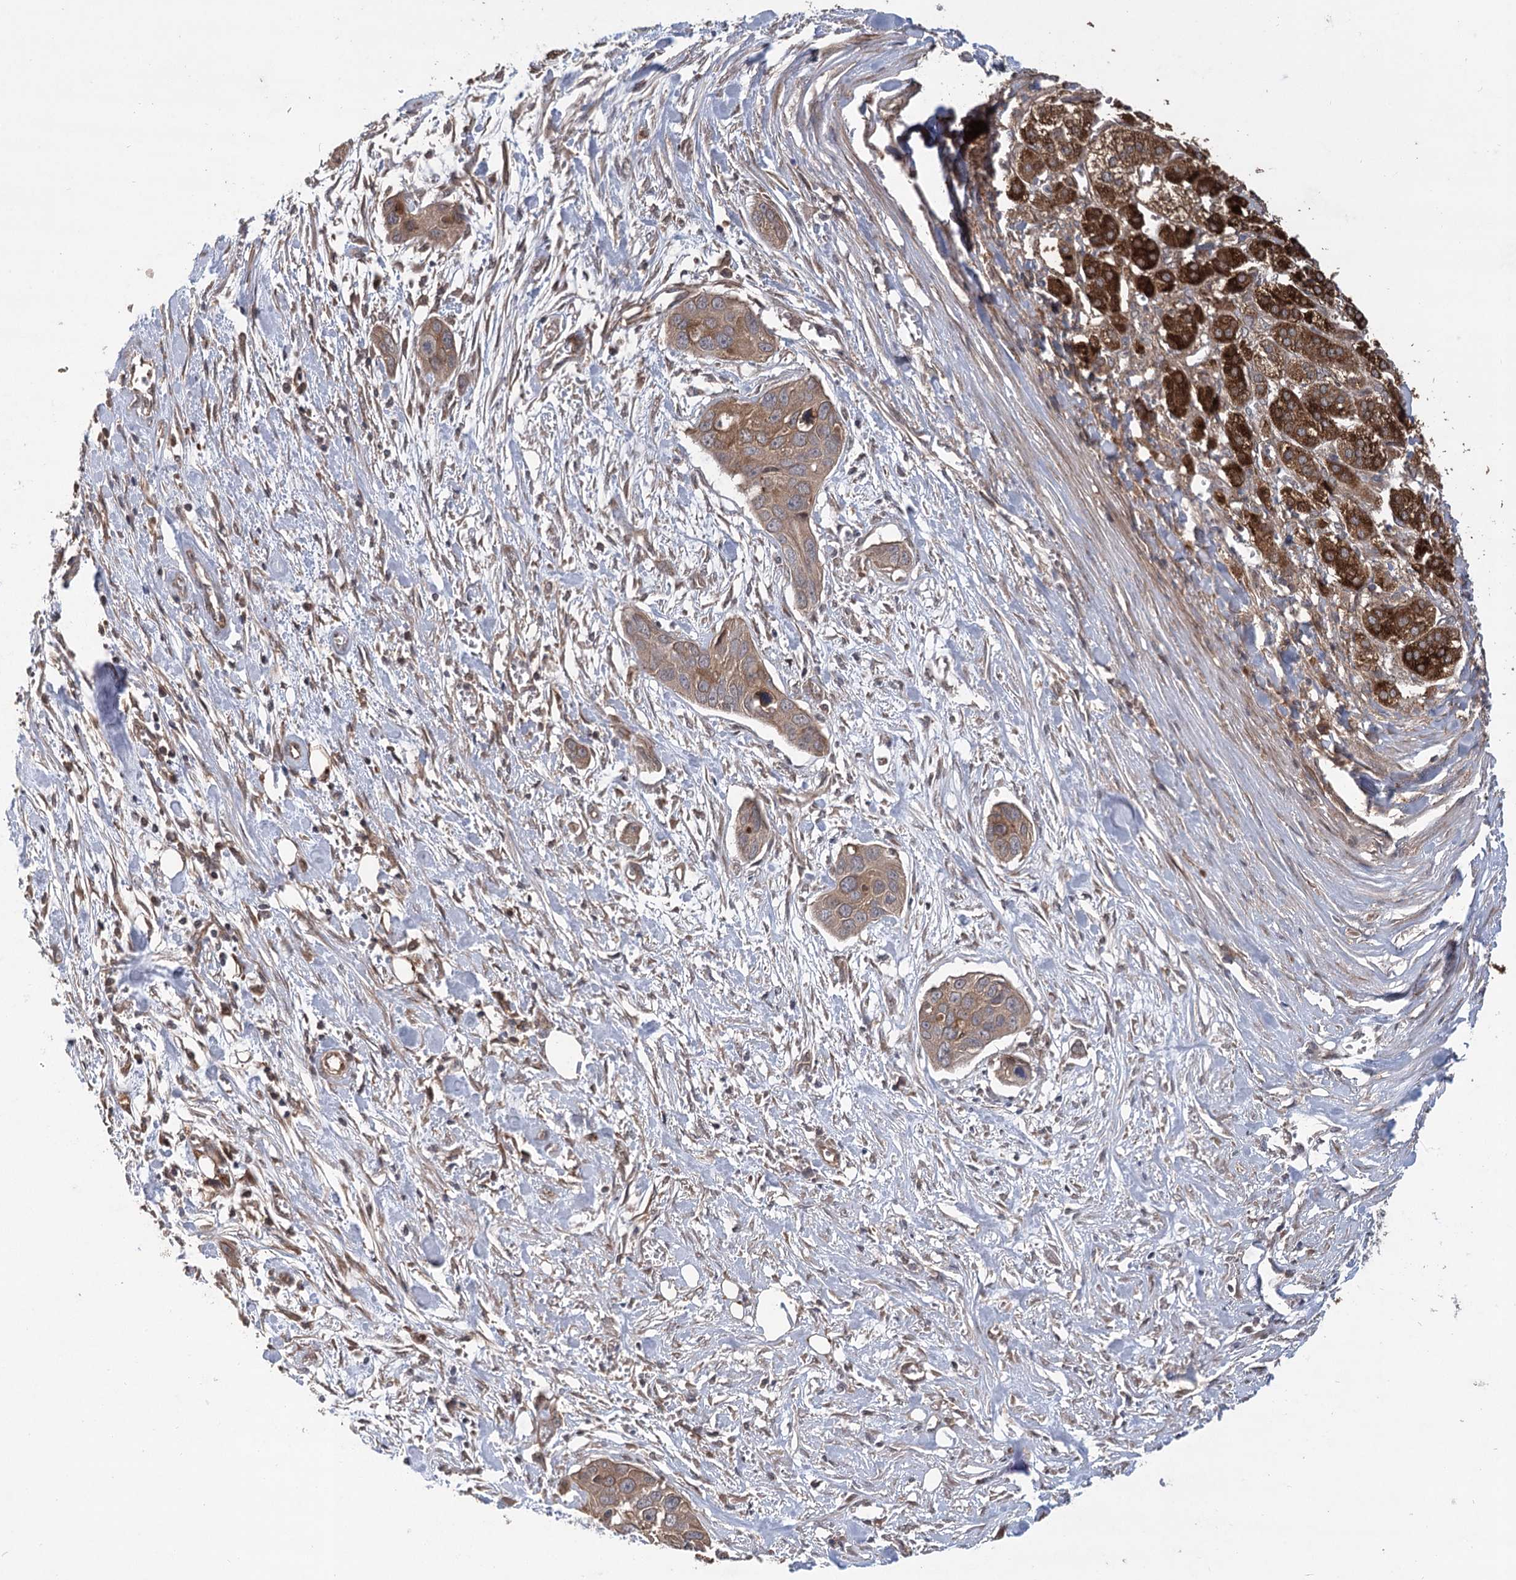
{"staining": {"intensity": "moderate", "quantity": ">75%", "location": "cytoplasmic/membranous"}, "tissue": "pancreatic cancer", "cell_type": "Tumor cells", "image_type": "cancer", "snomed": [{"axis": "morphology", "description": "Adenocarcinoma, NOS"}, {"axis": "topography", "description": "Pancreas"}], "caption": "Moderate cytoplasmic/membranous expression for a protein is seen in about >75% of tumor cells of pancreatic cancer (adenocarcinoma) using immunohistochemistry.", "gene": "LSS", "patient": {"sex": "female", "age": 60}}